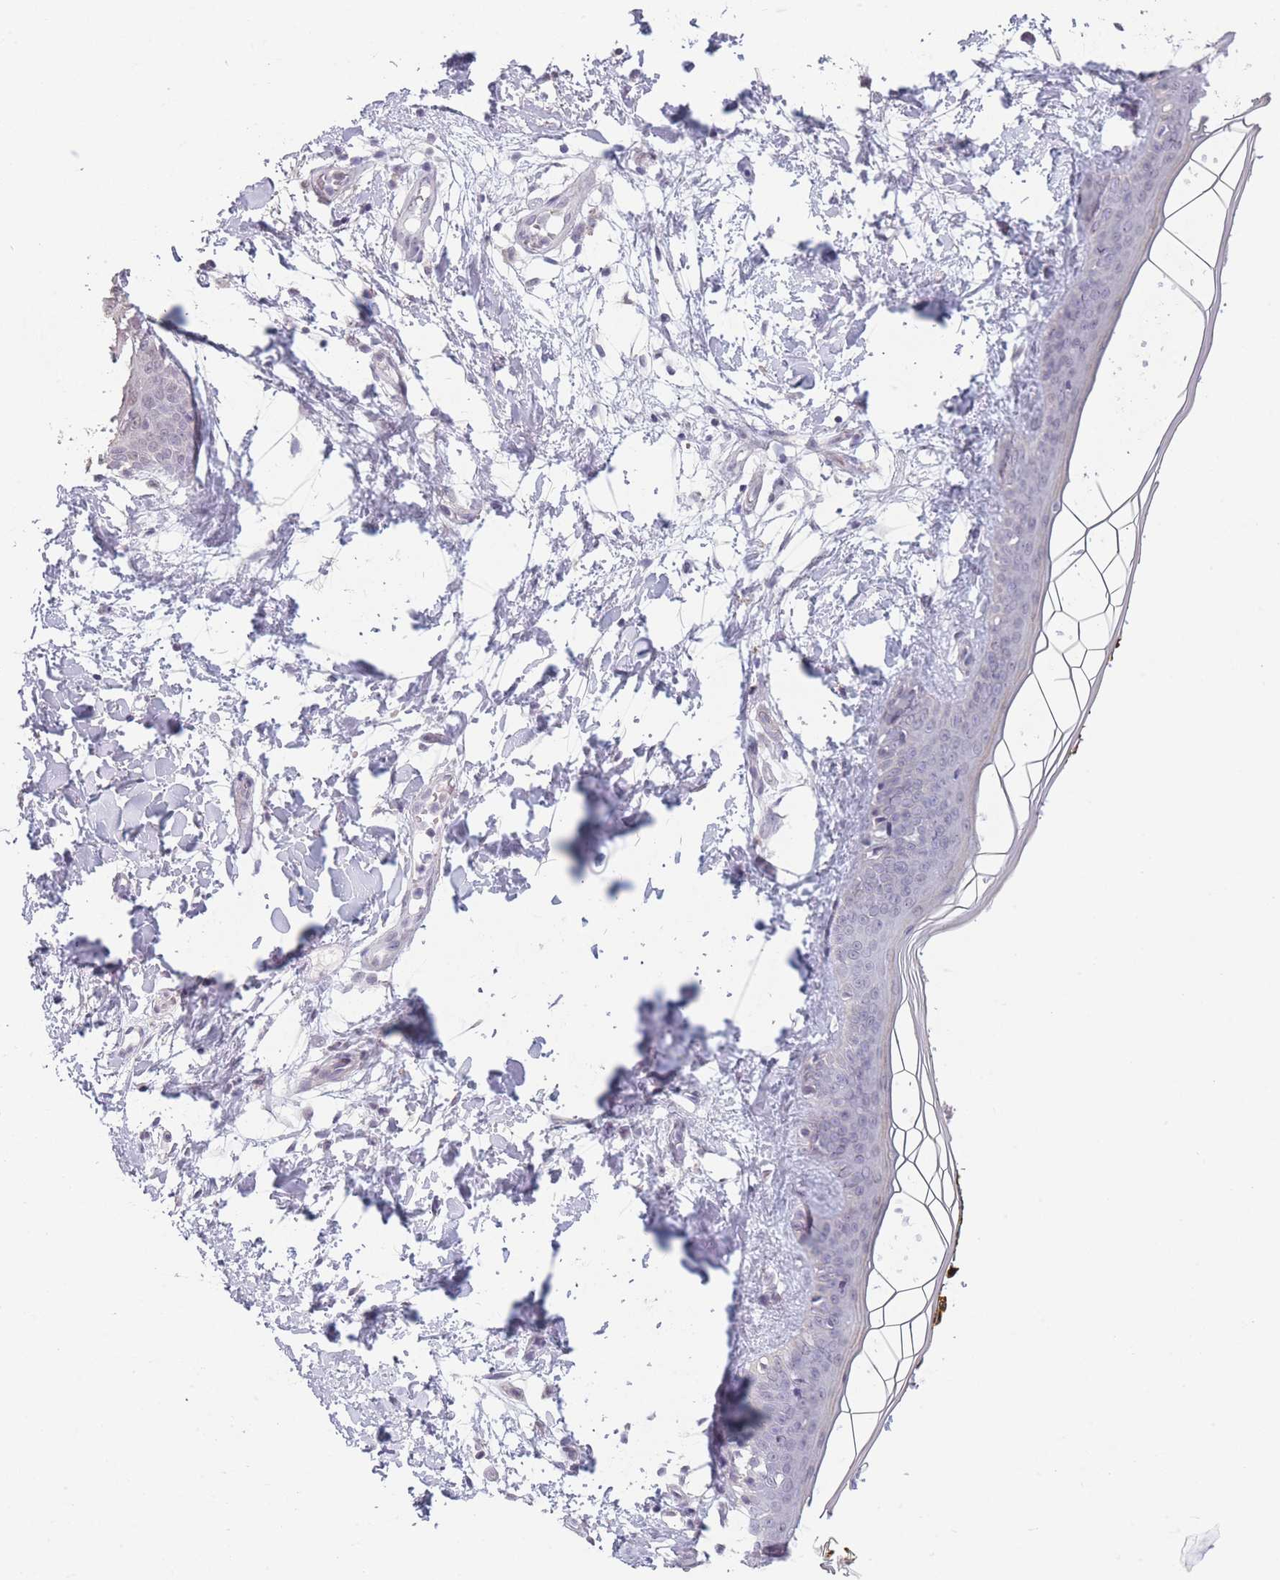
{"staining": {"intensity": "negative", "quantity": "none", "location": "none"}, "tissue": "skin", "cell_type": "Fibroblasts", "image_type": "normal", "snomed": [{"axis": "morphology", "description": "Normal tissue, NOS"}, {"axis": "topography", "description": "Skin"}], "caption": "An immunohistochemistry (IHC) image of benign skin is shown. There is no staining in fibroblasts of skin. The staining was performed using DAB (3,3'-diaminobenzidine) to visualize the protein expression in brown, while the nuclei were stained in blue with hematoxylin (Magnification: 20x).", "gene": "SIN3B", "patient": {"sex": "female", "age": 34}}